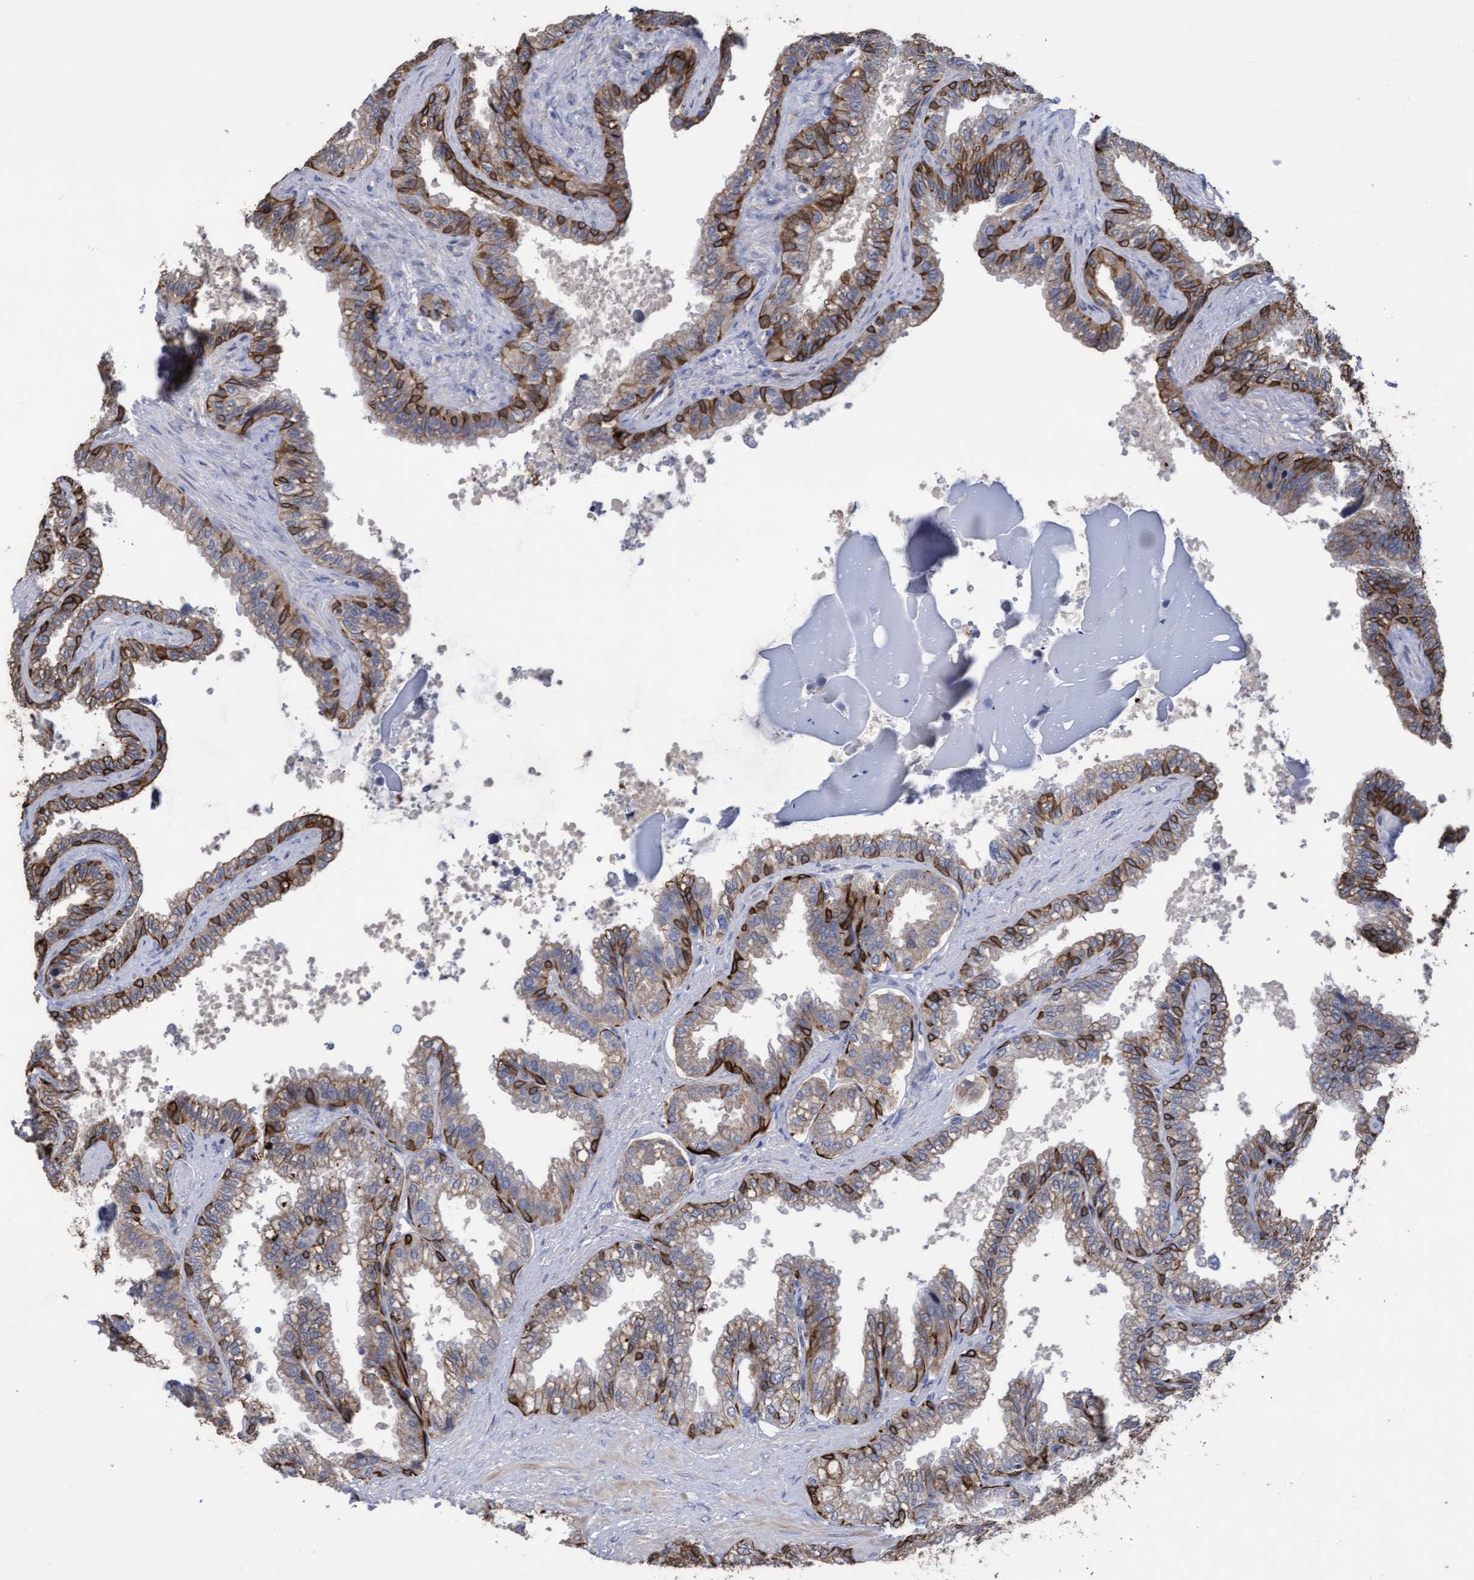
{"staining": {"intensity": "strong", "quantity": "25%-75%", "location": "cytoplasmic/membranous"}, "tissue": "seminal vesicle", "cell_type": "Glandular cells", "image_type": "normal", "snomed": [{"axis": "morphology", "description": "Normal tissue, NOS"}, {"axis": "topography", "description": "Seminal veicle"}], "caption": "Strong cytoplasmic/membranous positivity is seen in approximately 25%-75% of glandular cells in benign seminal vesicle. (brown staining indicates protein expression, while blue staining denotes nuclei).", "gene": "KRT24", "patient": {"sex": "male", "age": 46}}